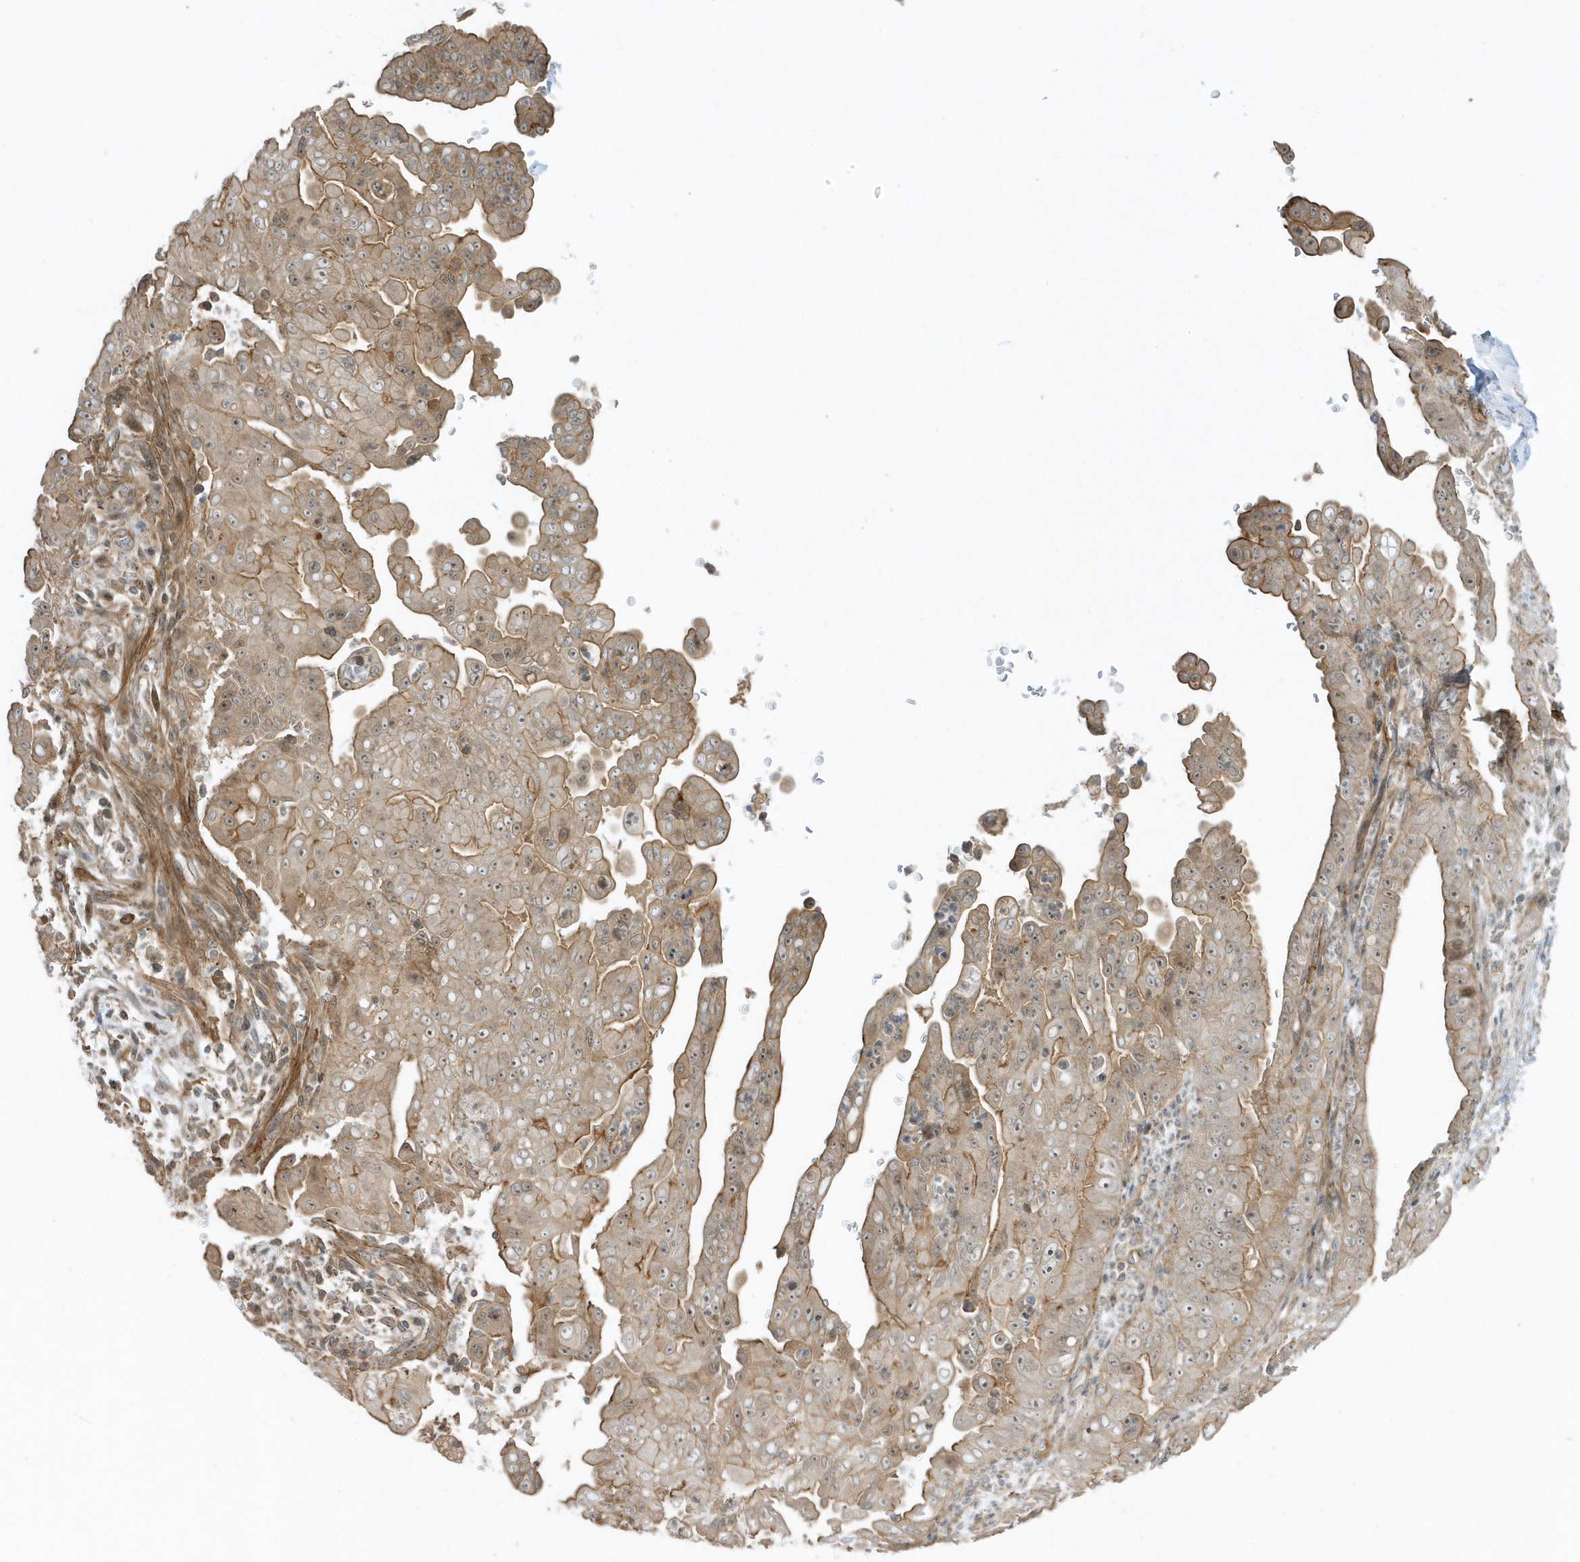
{"staining": {"intensity": "moderate", "quantity": ">75%", "location": "cytoplasmic/membranous"}, "tissue": "pancreatic cancer", "cell_type": "Tumor cells", "image_type": "cancer", "snomed": [{"axis": "morphology", "description": "Adenocarcinoma, NOS"}, {"axis": "topography", "description": "Pancreas"}], "caption": "An image of pancreatic cancer stained for a protein displays moderate cytoplasmic/membranous brown staining in tumor cells. The staining was performed using DAB (3,3'-diaminobenzidine) to visualize the protein expression in brown, while the nuclei were stained in blue with hematoxylin (Magnification: 20x).", "gene": "ZBTB8A", "patient": {"sex": "female", "age": 78}}